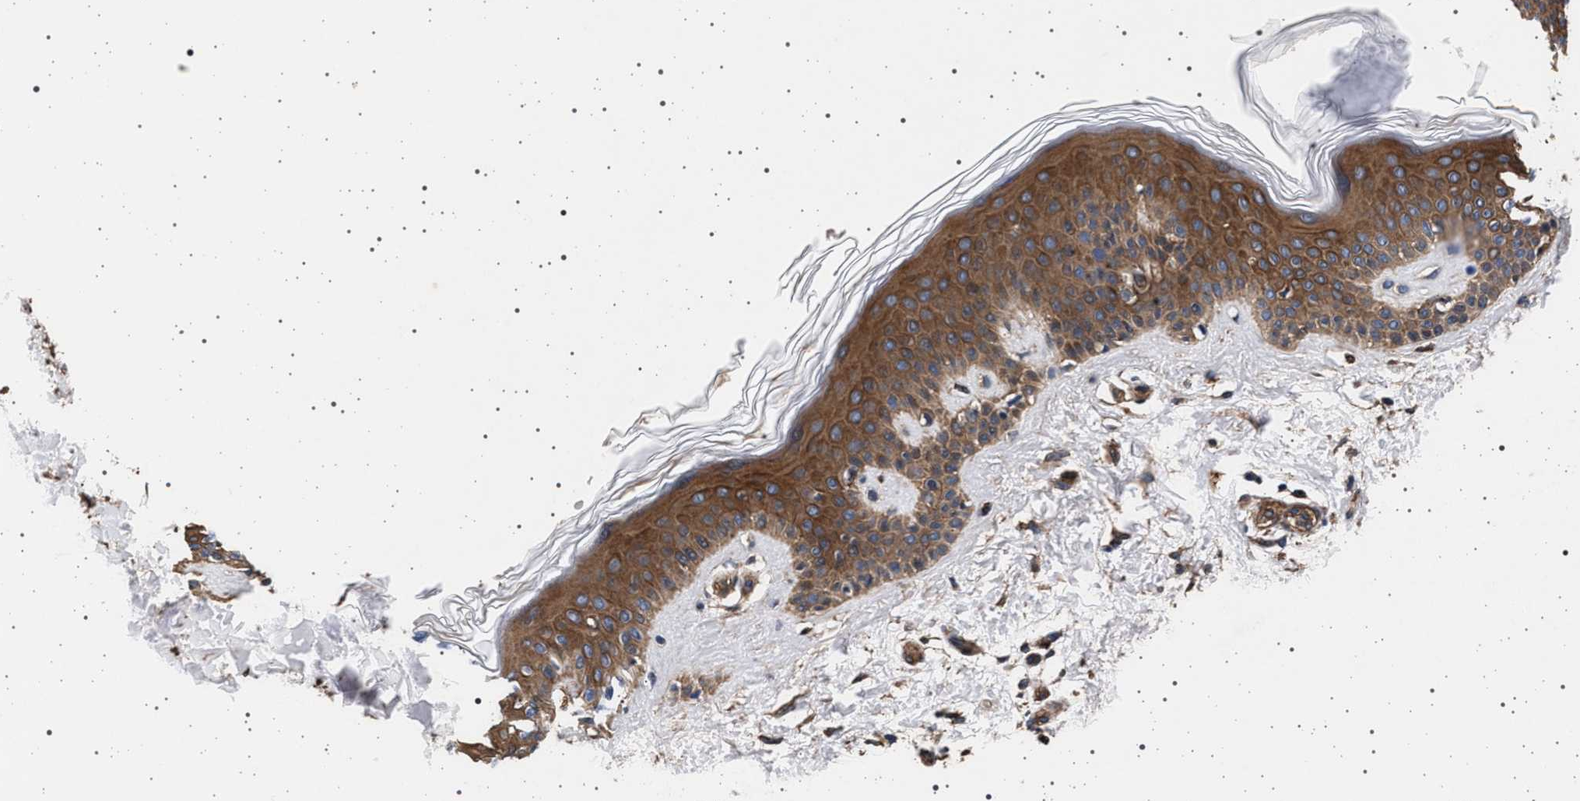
{"staining": {"intensity": "weak", "quantity": ">75%", "location": "cytoplasmic/membranous"}, "tissue": "skin", "cell_type": "Fibroblasts", "image_type": "normal", "snomed": [{"axis": "morphology", "description": "Normal tissue, NOS"}, {"axis": "topography", "description": "Skin"}], "caption": "This image exhibits immunohistochemistry (IHC) staining of unremarkable human skin, with low weak cytoplasmic/membranous expression in about >75% of fibroblasts.", "gene": "KCNK6", "patient": {"sex": "male", "age": 16}}